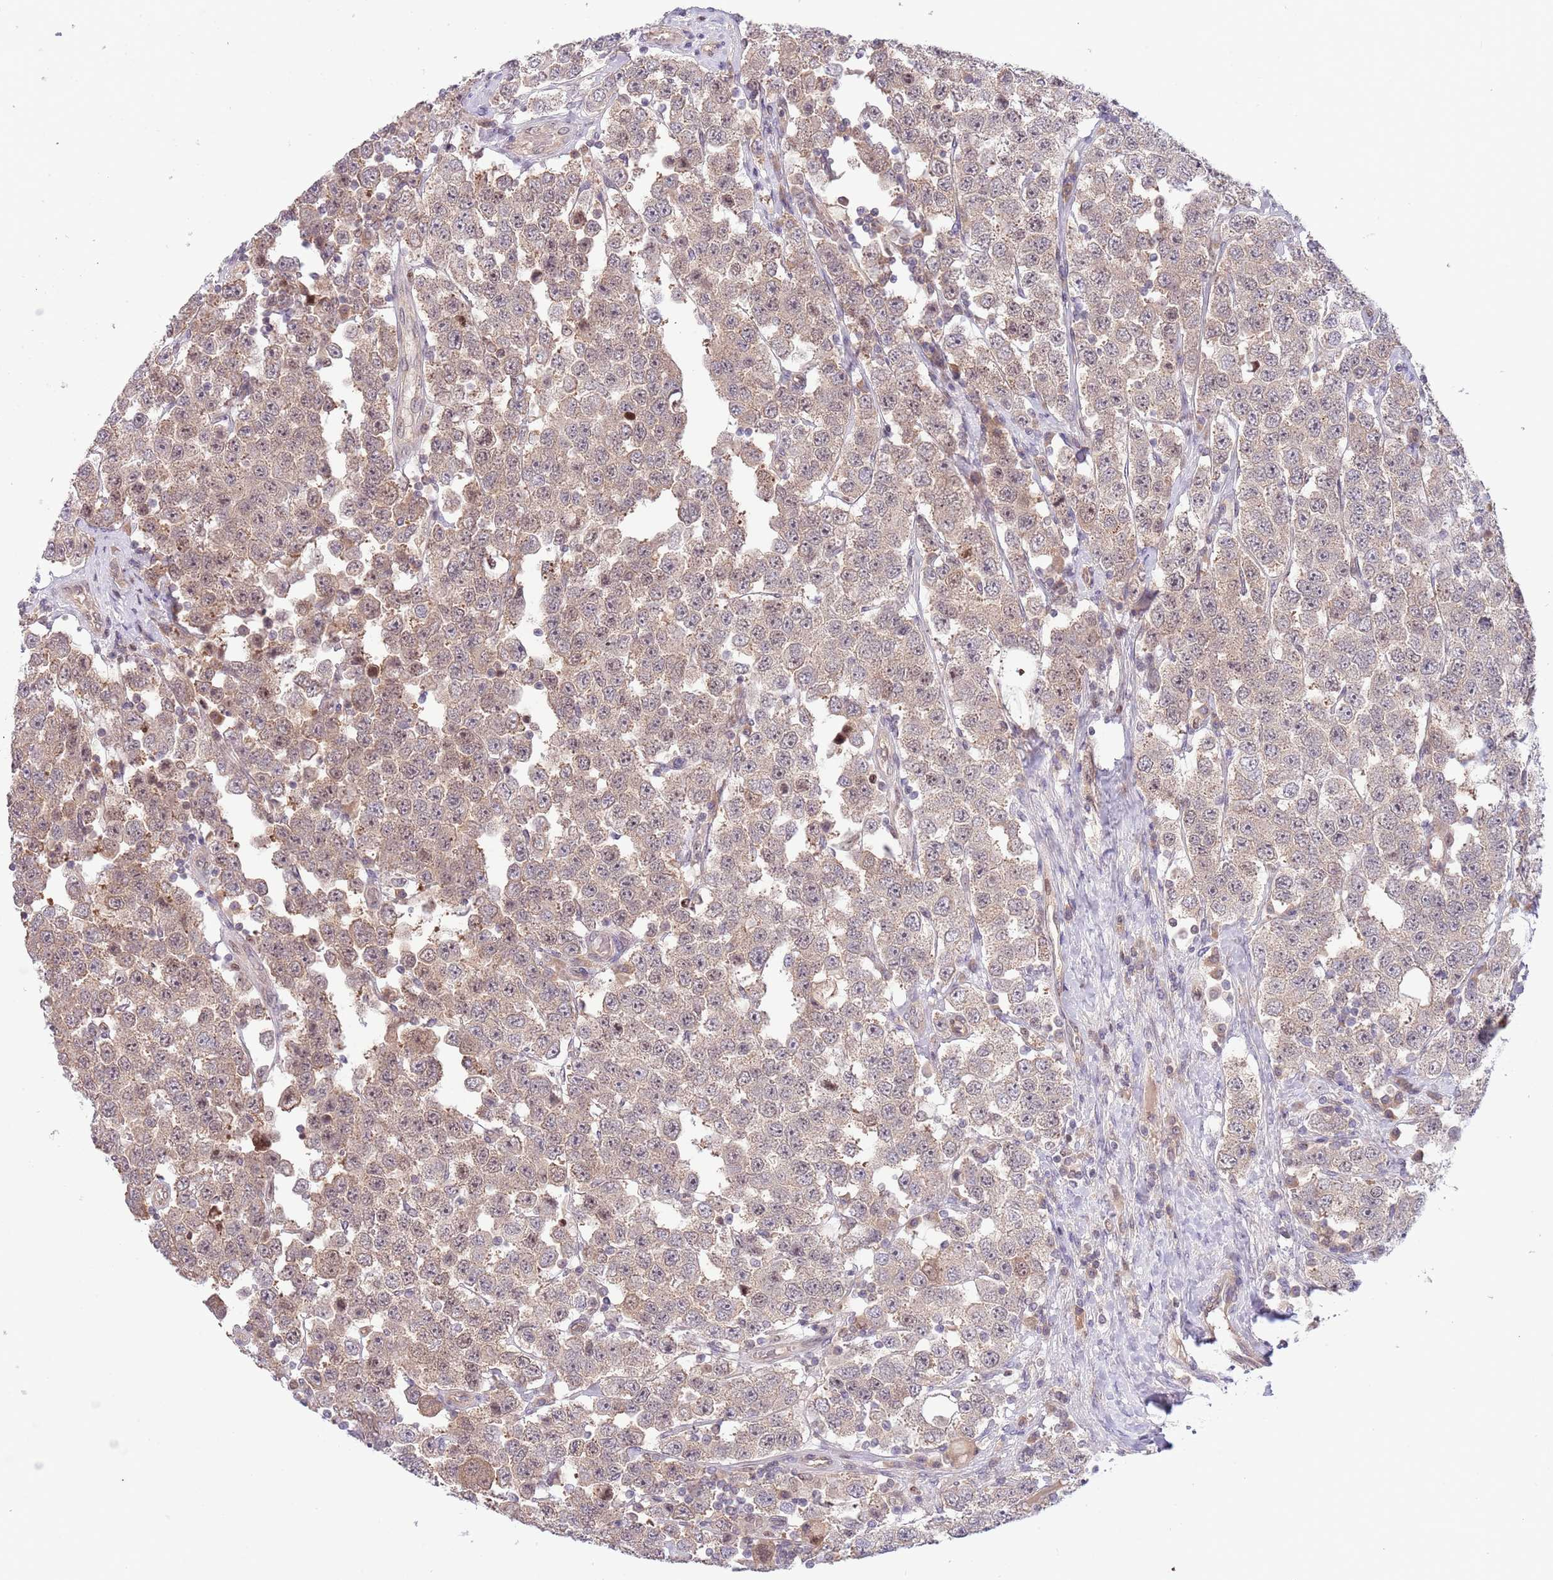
{"staining": {"intensity": "weak", "quantity": ">75%", "location": "cytoplasmic/membranous"}, "tissue": "testis cancer", "cell_type": "Tumor cells", "image_type": "cancer", "snomed": [{"axis": "morphology", "description": "Seminoma, NOS"}, {"axis": "topography", "description": "Testis"}], "caption": "Tumor cells display low levels of weak cytoplasmic/membranous expression in about >75% of cells in human testis cancer.", "gene": "CHD1", "patient": {"sex": "male", "age": 28}}